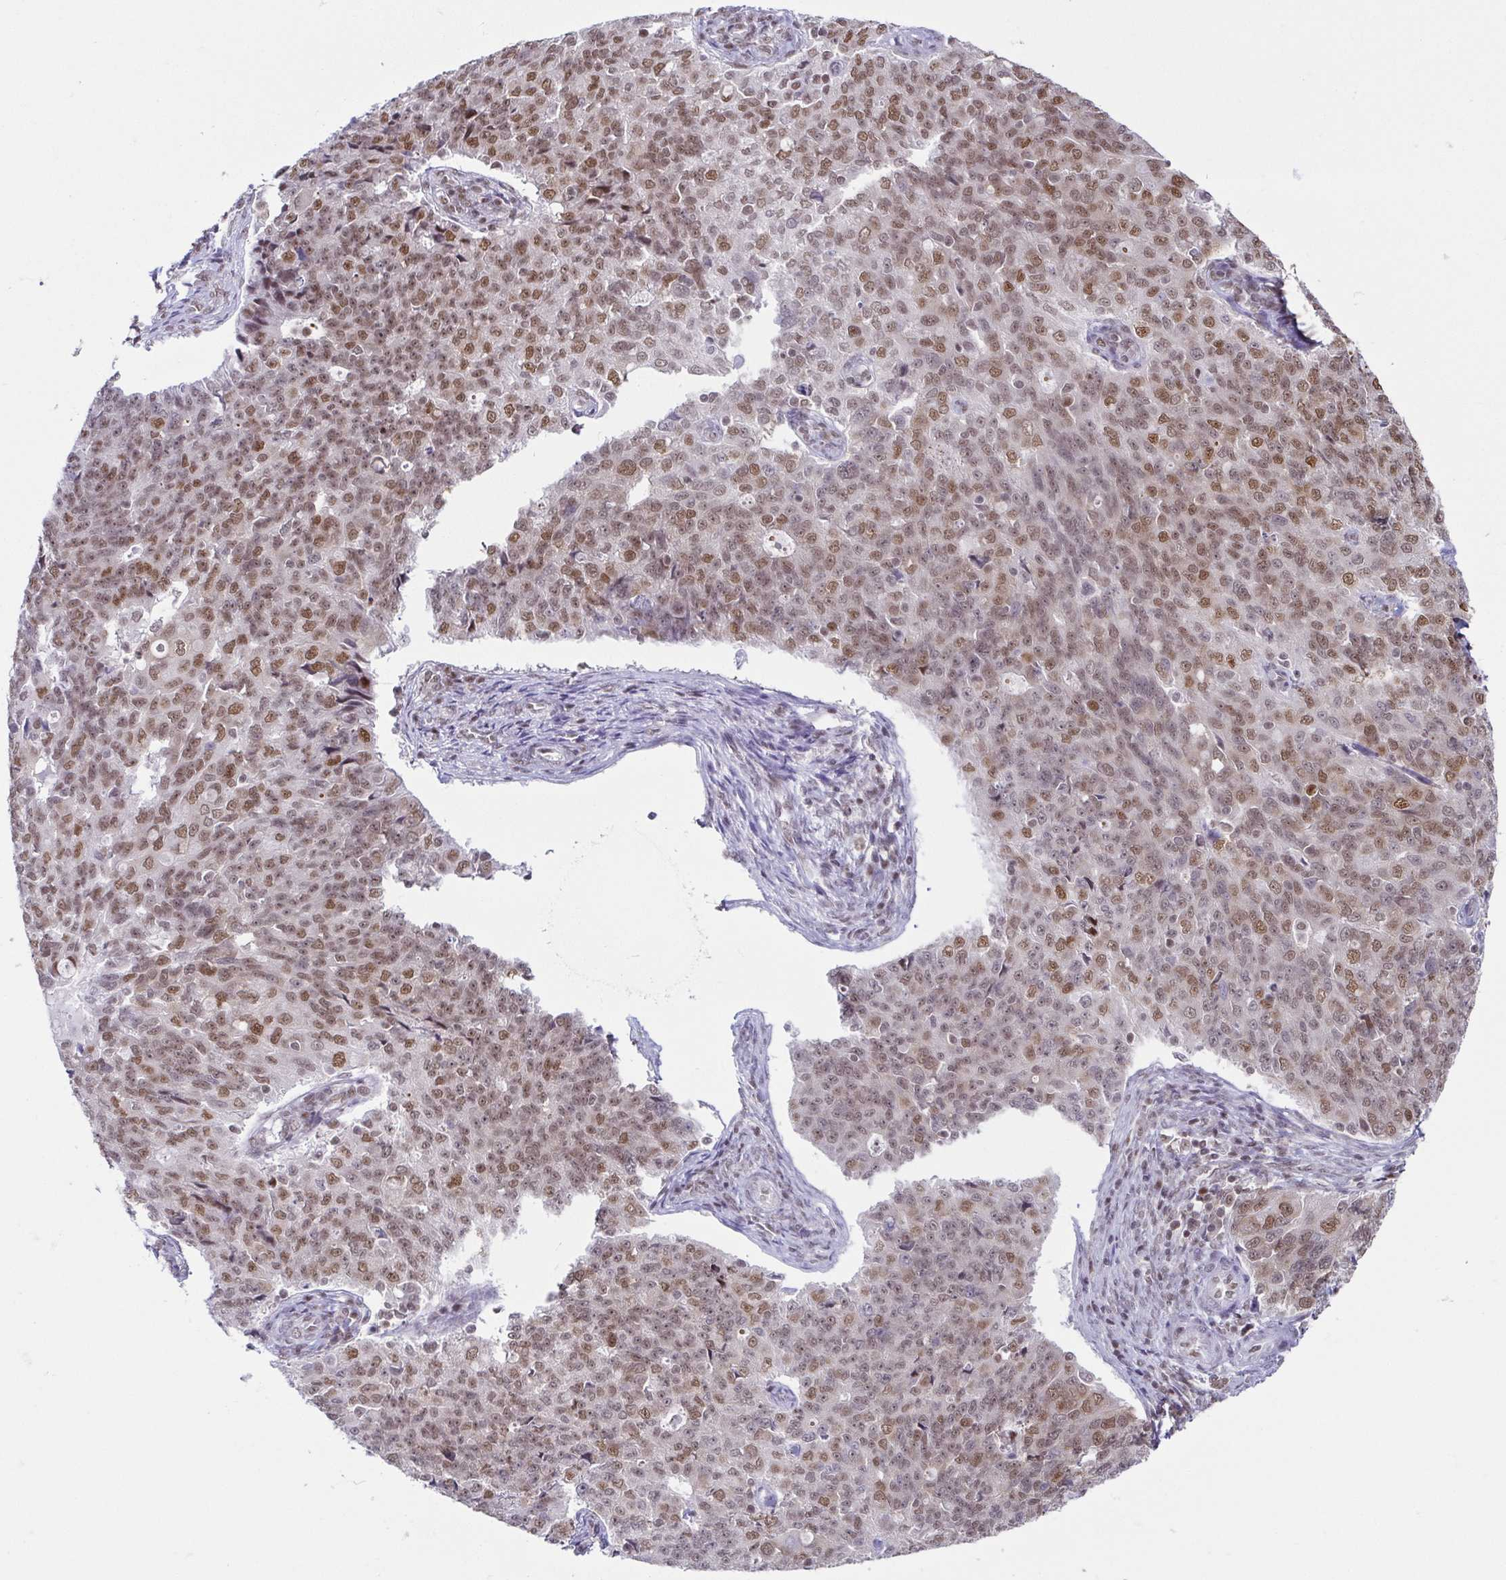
{"staining": {"intensity": "moderate", "quantity": ">75%", "location": "nuclear"}, "tissue": "endometrial cancer", "cell_type": "Tumor cells", "image_type": "cancer", "snomed": [{"axis": "morphology", "description": "Adenocarcinoma, NOS"}, {"axis": "topography", "description": "Endometrium"}], "caption": "IHC of human endometrial cancer (adenocarcinoma) shows medium levels of moderate nuclear expression in about >75% of tumor cells.", "gene": "EWSR1", "patient": {"sex": "female", "age": 43}}